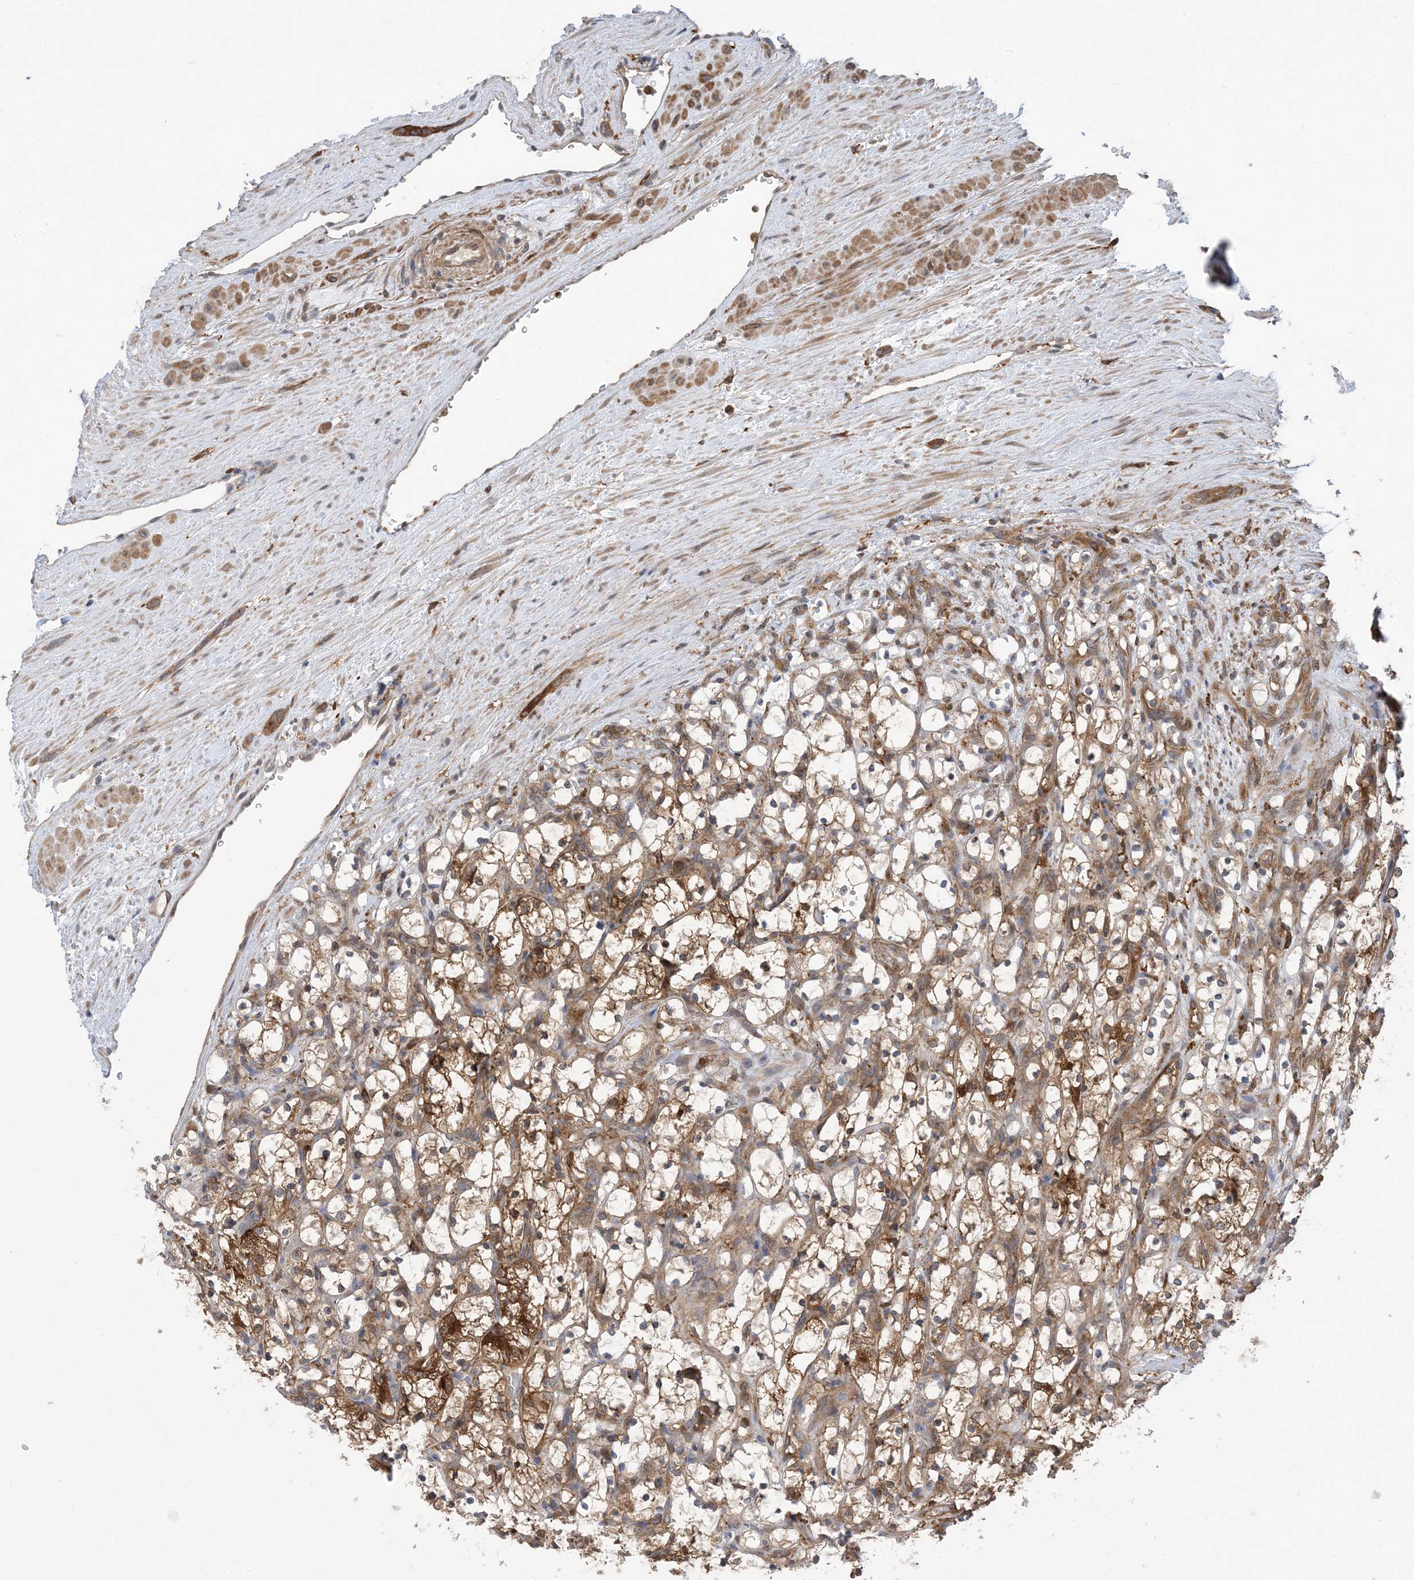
{"staining": {"intensity": "moderate", "quantity": "25%-75%", "location": "cytoplasmic/membranous"}, "tissue": "renal cancer", "cell_type": "Tumor cells", "image_type": "cancer", "snomed": [{"axis": "morphology", "description": "Adenocarcinoma, NOS"}, {"axis": "topography", "description": "Kidney"}], "caption": "The micrograph reveals staining of adenocarcinoma (renal), revealing moderate cytoplasmic/membranous protein expression (brown color) within tumor cells. The staining is performed using DAB brown chromogen to label protein expression. The nuclei are counter-stained blue using hematoxylin.", "gene": "HS1BP3", "patient": {"sex": "female", "age": 69}}